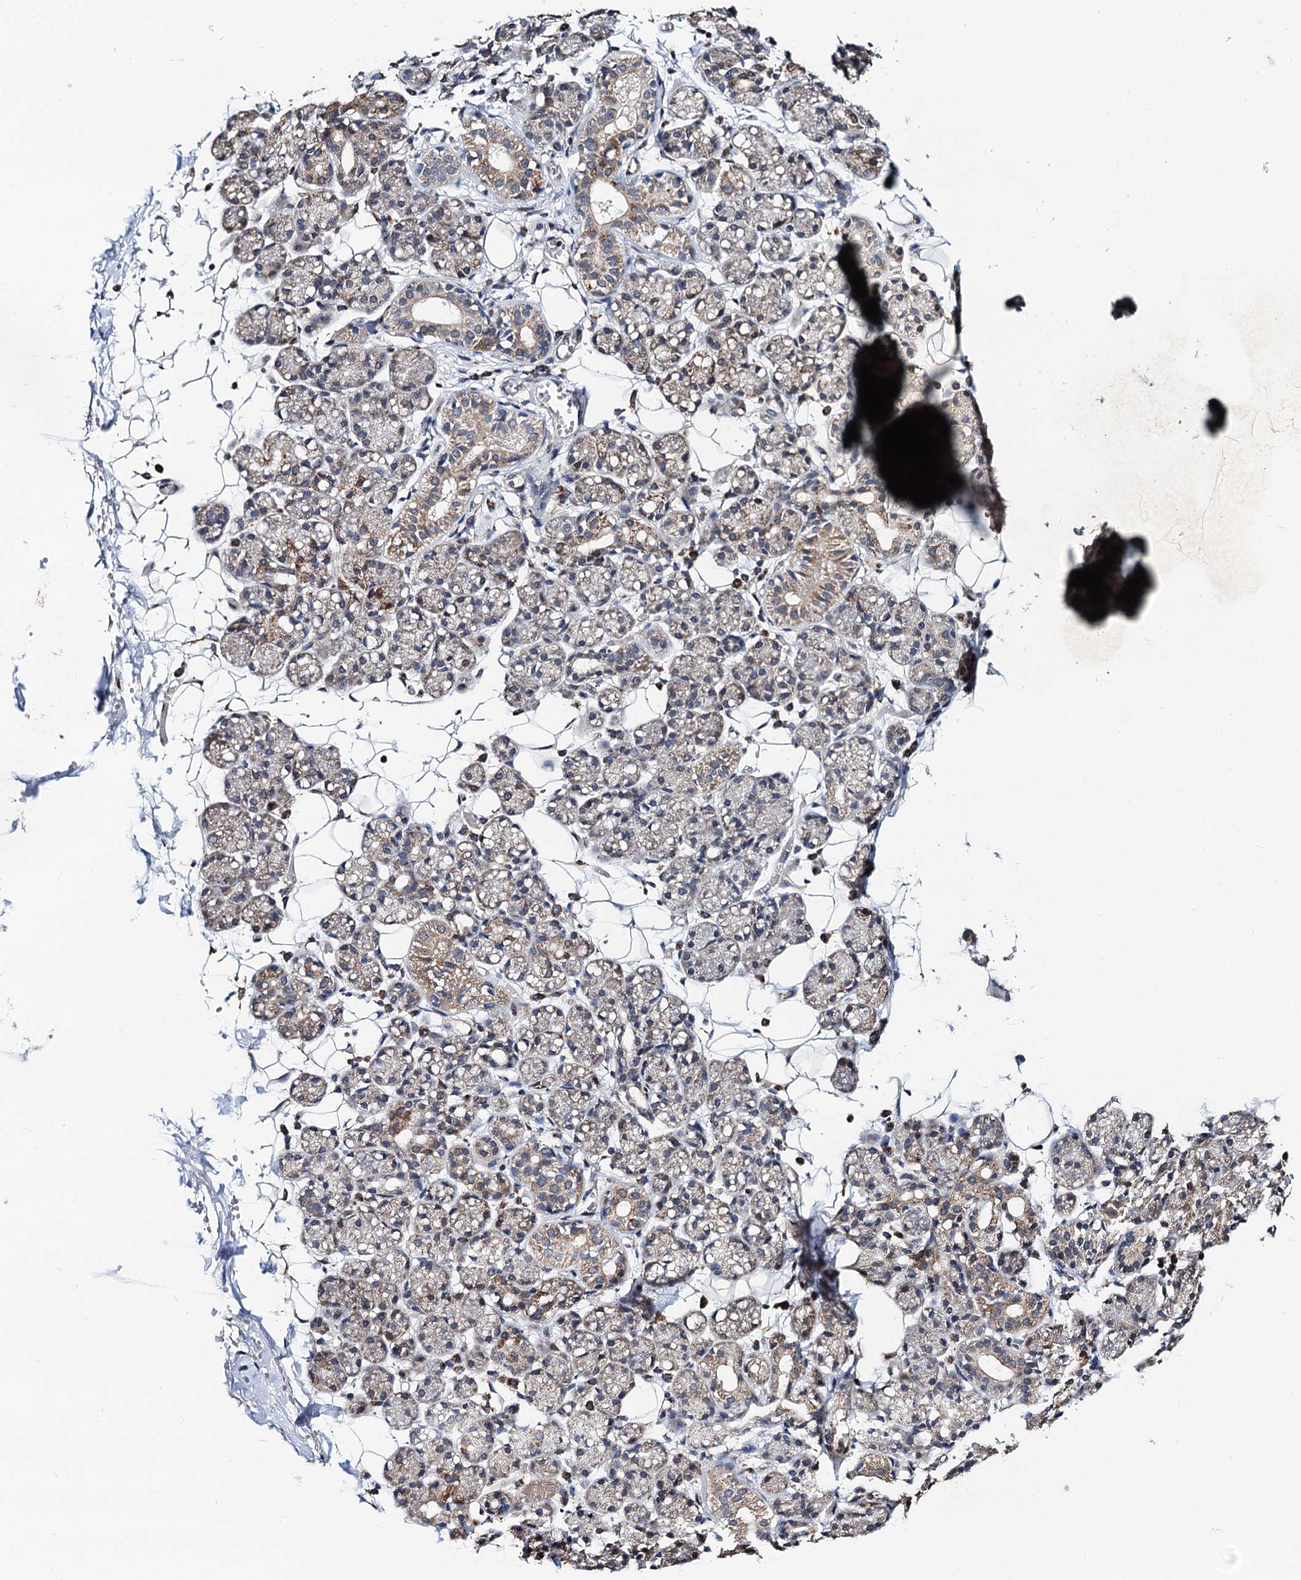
{"staining": {"intensity": "weak", "quantity": "25%-75%", "location": "cytoplasmic/membranous"}, "tissue": "salivary gland", "cell_type": "Glandular cells", "image_type": "normal", "snomed": [{"axis": "morphology", "description": "Normal tissue, NOS"}, {"axis": "topography", "description": "Salivary gland"}], "caption": "Immunohistochemical staining of normal salivary gland demonstrates 25%-75% levels of weak cytoplasmic/membranous protein expression in approximately 25%-75% of glandular cells.", "gene": "CMPK2", "patient": {"sex": "male", "age": 63}}